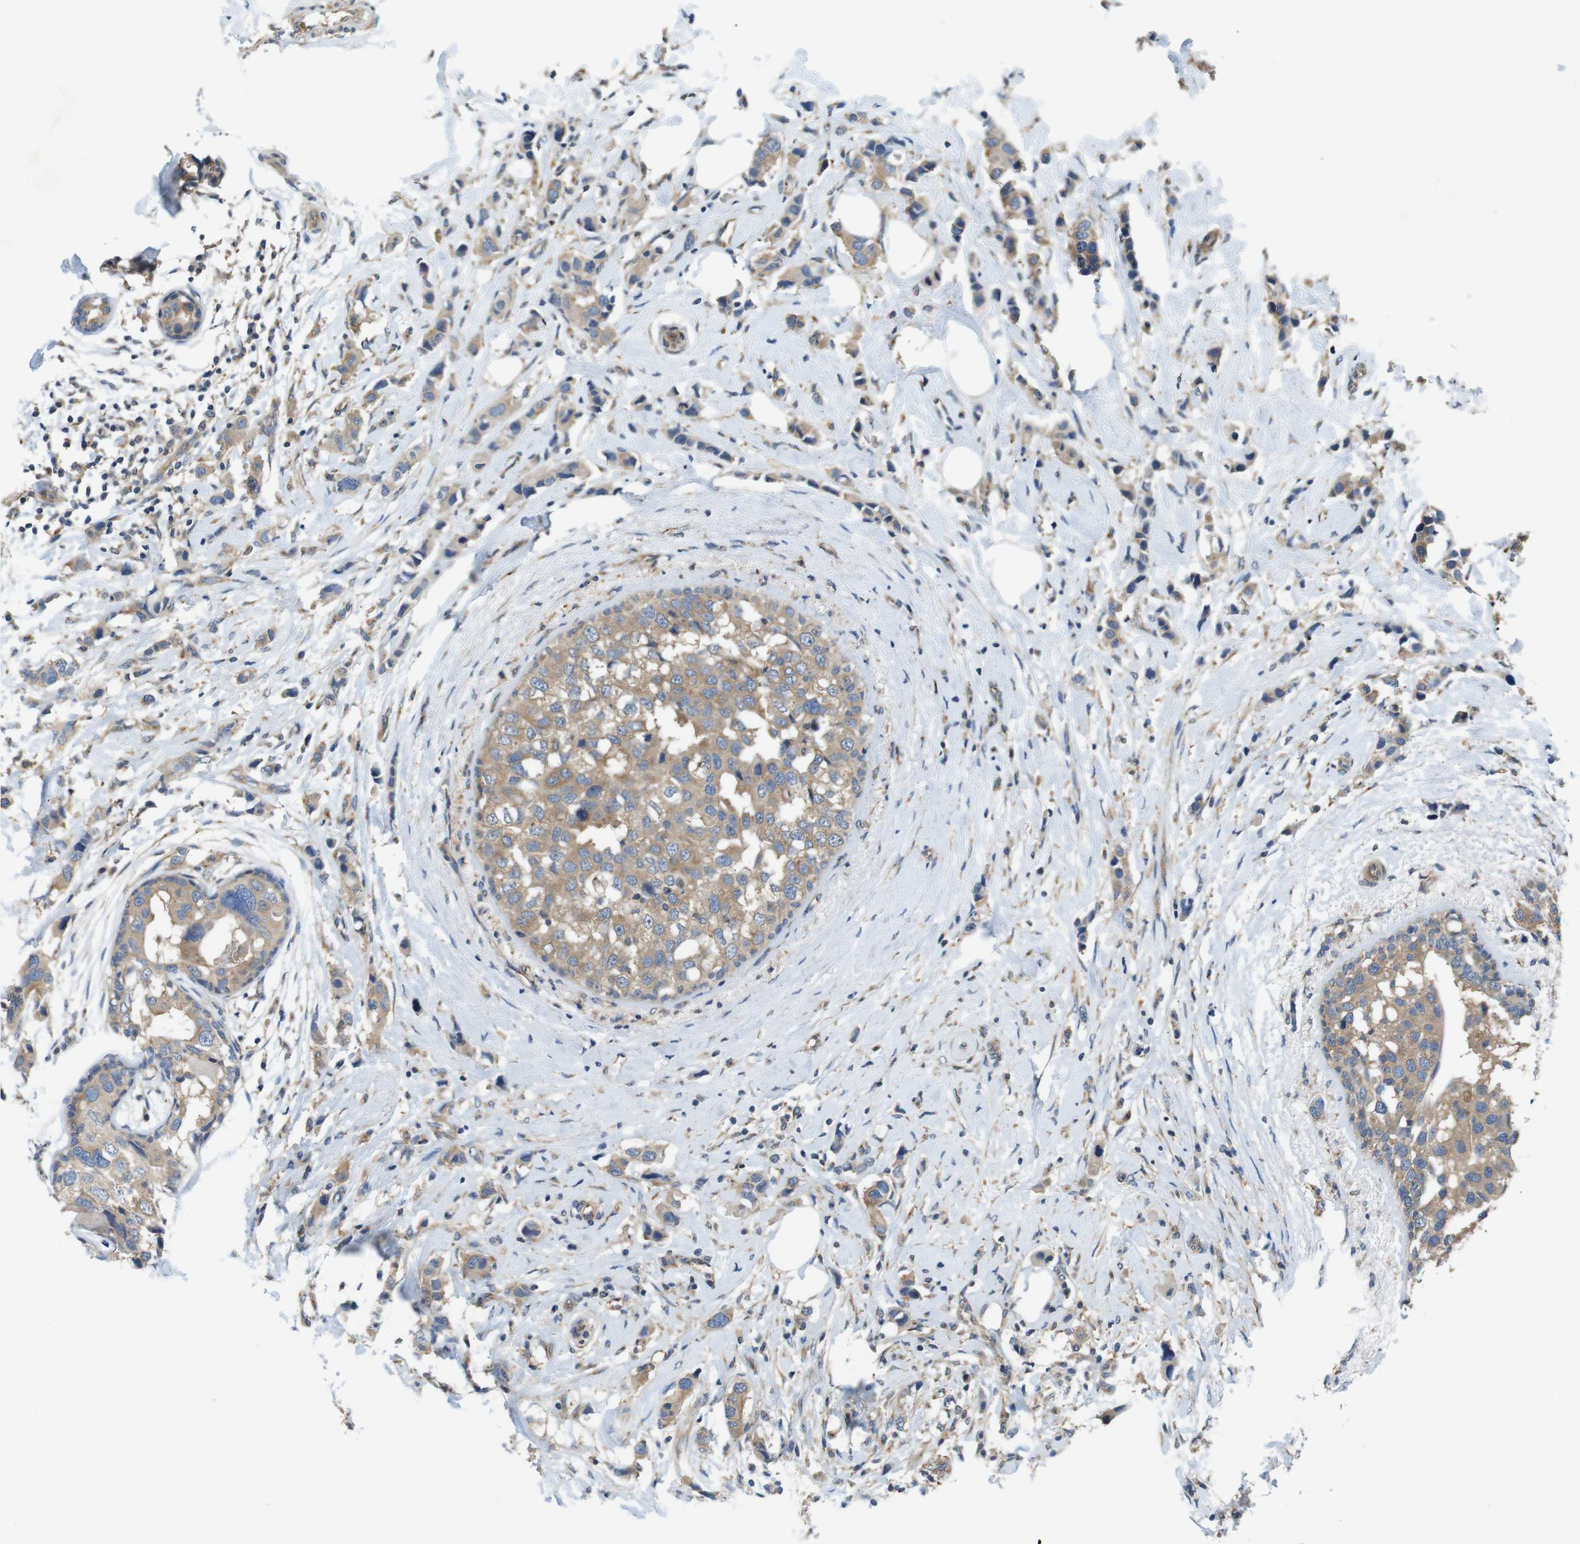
{"staining": {"intensity": "moderate", "quantity": ">75%", "location": "cytoplasmic/membranous"}, "tissue": "breast cancer", "cell_type": "Tumor cells", "image_type": "cancer", "snomed": [{"axis": "morphology", "description": "Normal tissue, NOS"}, {"axis": "morphology", "description": "Duct carcinoma"}, {"axis": "topography", "description": "Breast"}], "caption": "Tumor cells display moderate cytoplasmic/membranous expression in about >75% of cells in breast cancer (intraductal carcinoma). (brown staining indicates protein expression, while blue staining denotes nuclei).", "gene": "DCTN1", "patient": {"sex": "female", "age": 50}}